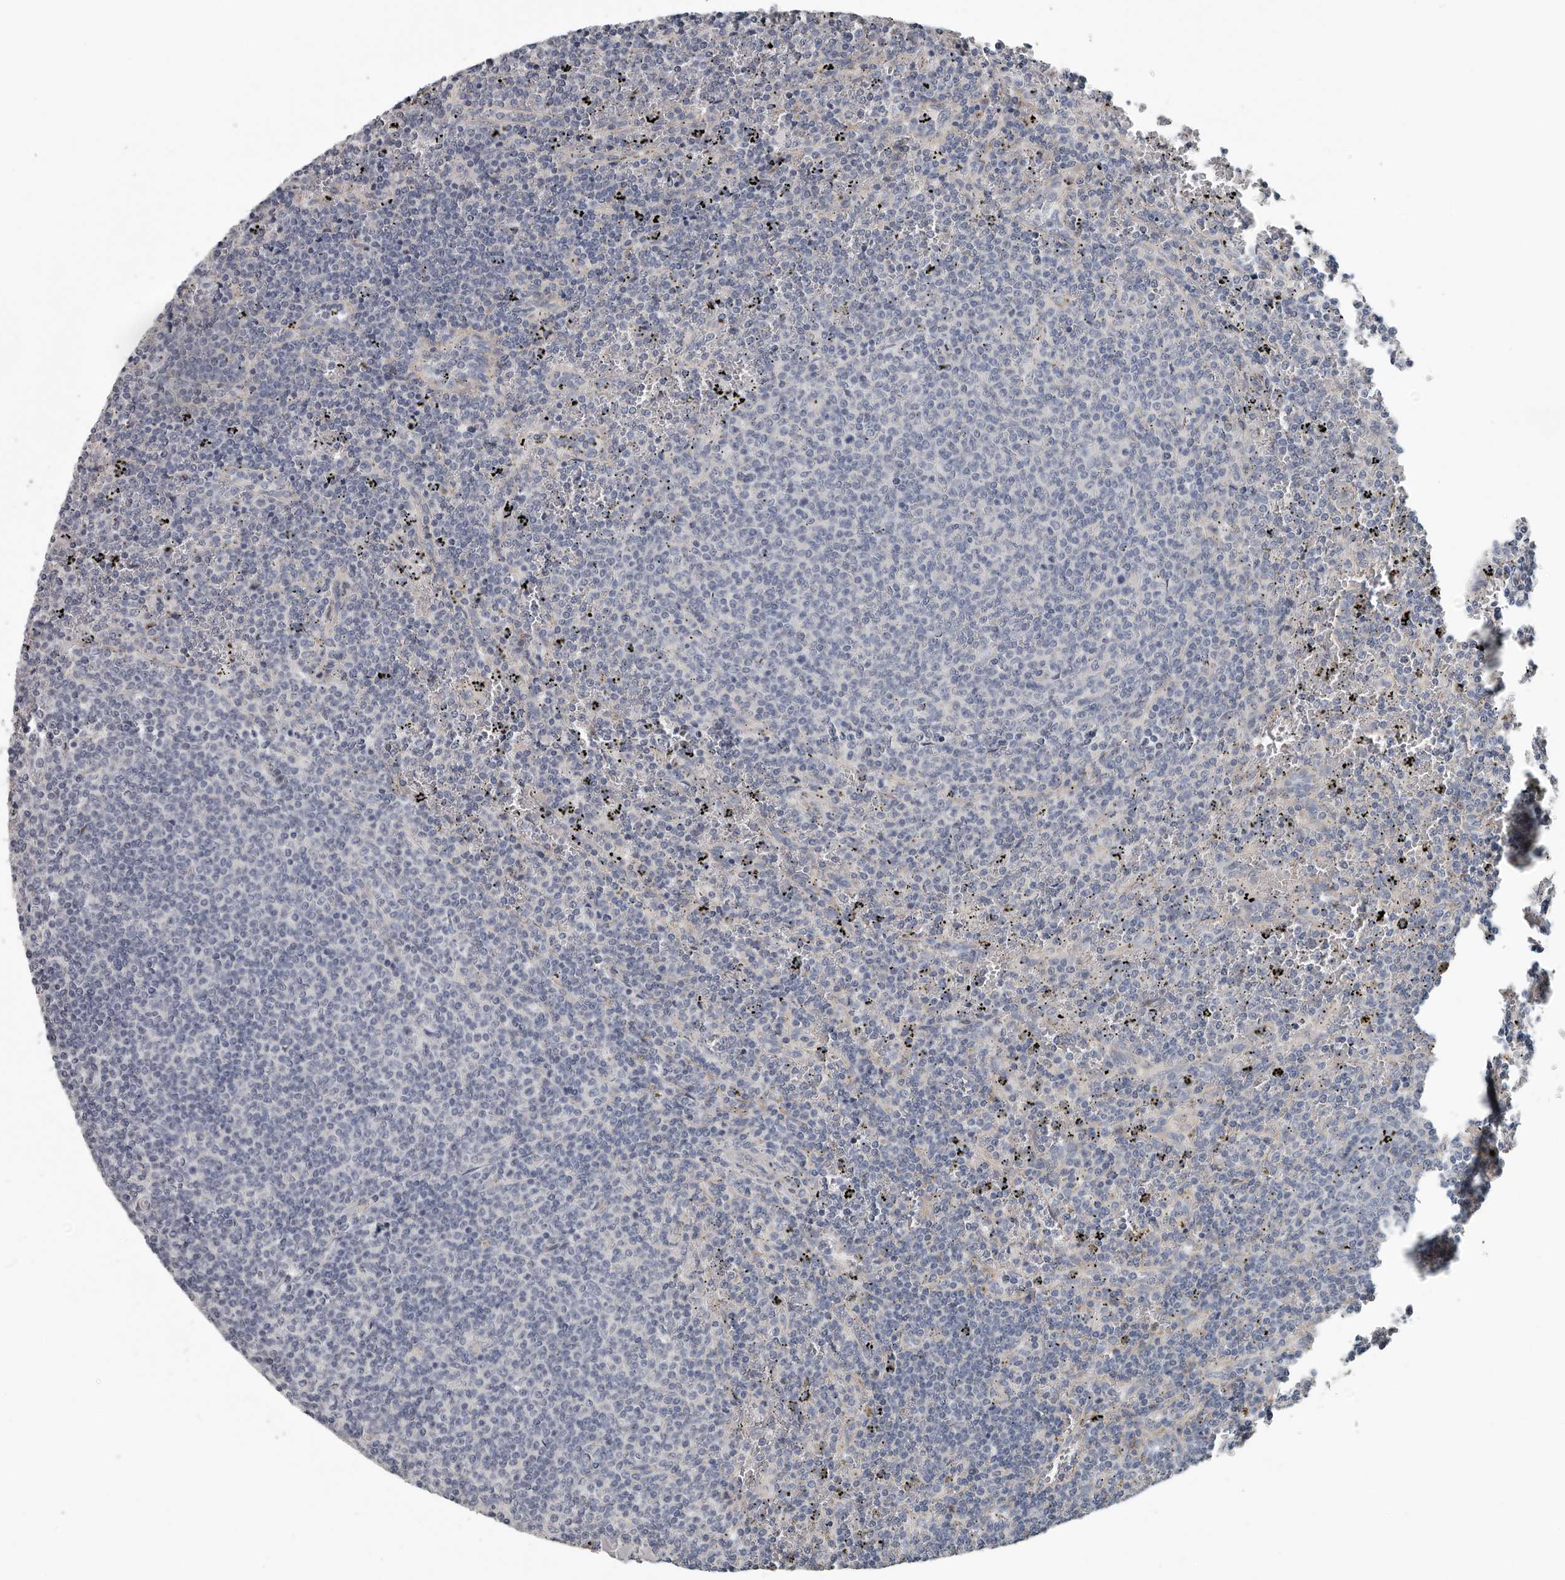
{"staining": {"intensity": "negative", "quantity": "none", "location": "none"}, "tissue": "lymphoma", "cell_type": "Tumor cells", "image_type": "cancer", "snomed": [{"axis": "morphology", "description": "Malignant lymphoma, non-Hodgkin's type, Low grade"}, {"axis": "topography", "description": "Spleen"}], "caption": "Tumor cells show no significant protein expression in low-grade malignant lymphoma, non-Hodgkin's type.", "gene": "DPY19L4", "patient": {"sex": "female", "age": 50}}